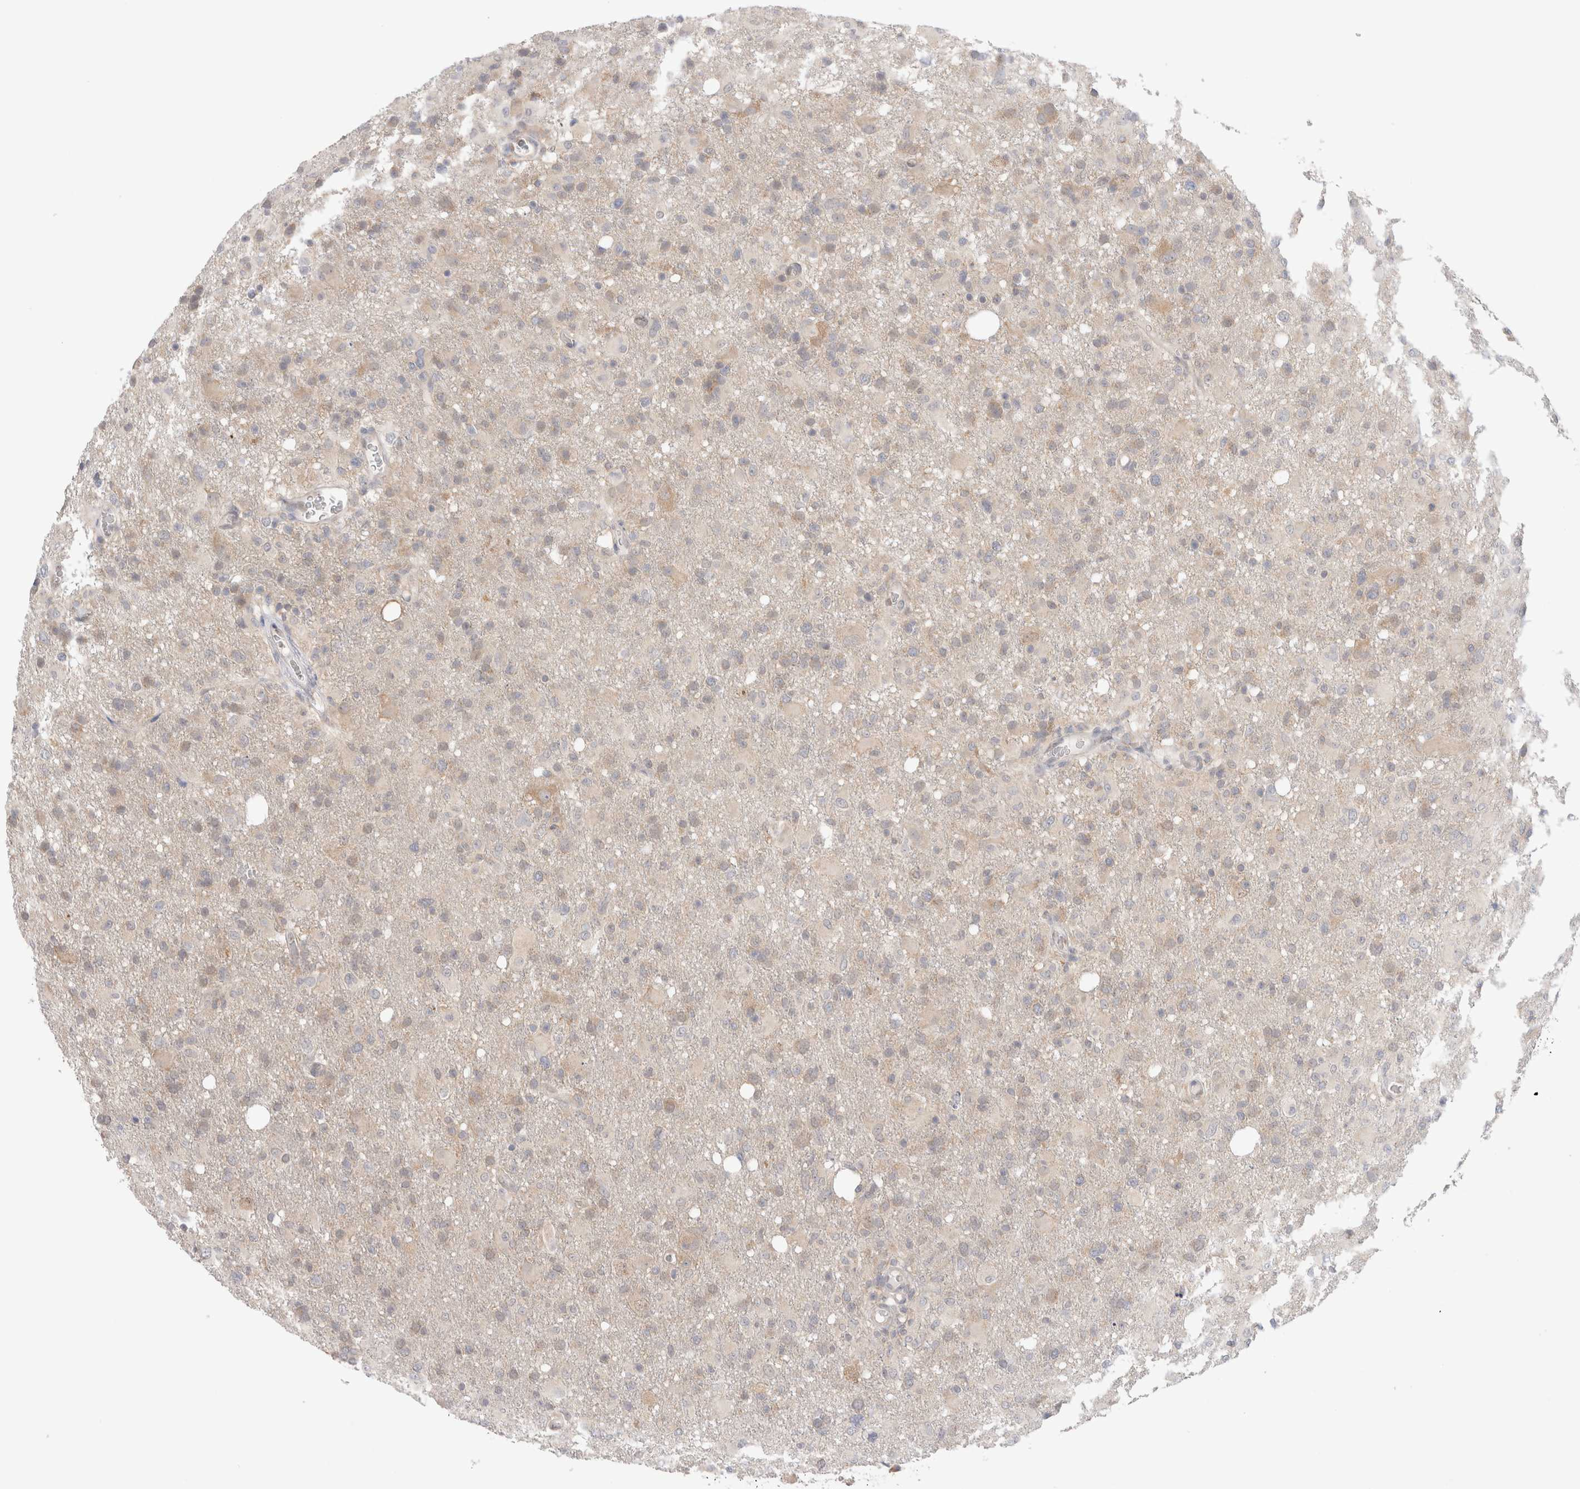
{"staining": {"intensity": "weak", "quantity": "<25%", "location": "cytoplasmic/membranous"}, "tissue": "glioma", "cell_type": "Tumor cells", "image_type": "cancer", "snomed": [{"axis": "morphology", "description": "Glioma, malignant, High grade"}, {"axis": "topography", "description": "Brain"}], "caption": "High magnification brightfield microscopy of malignant glioma (high-grade) stained with DAB (brown) and counterstained with hematoxylin (blue): tumor cells show no significant staining.", "gene": "NDOR1", "patient": {"sex": "female", "age": 57}}